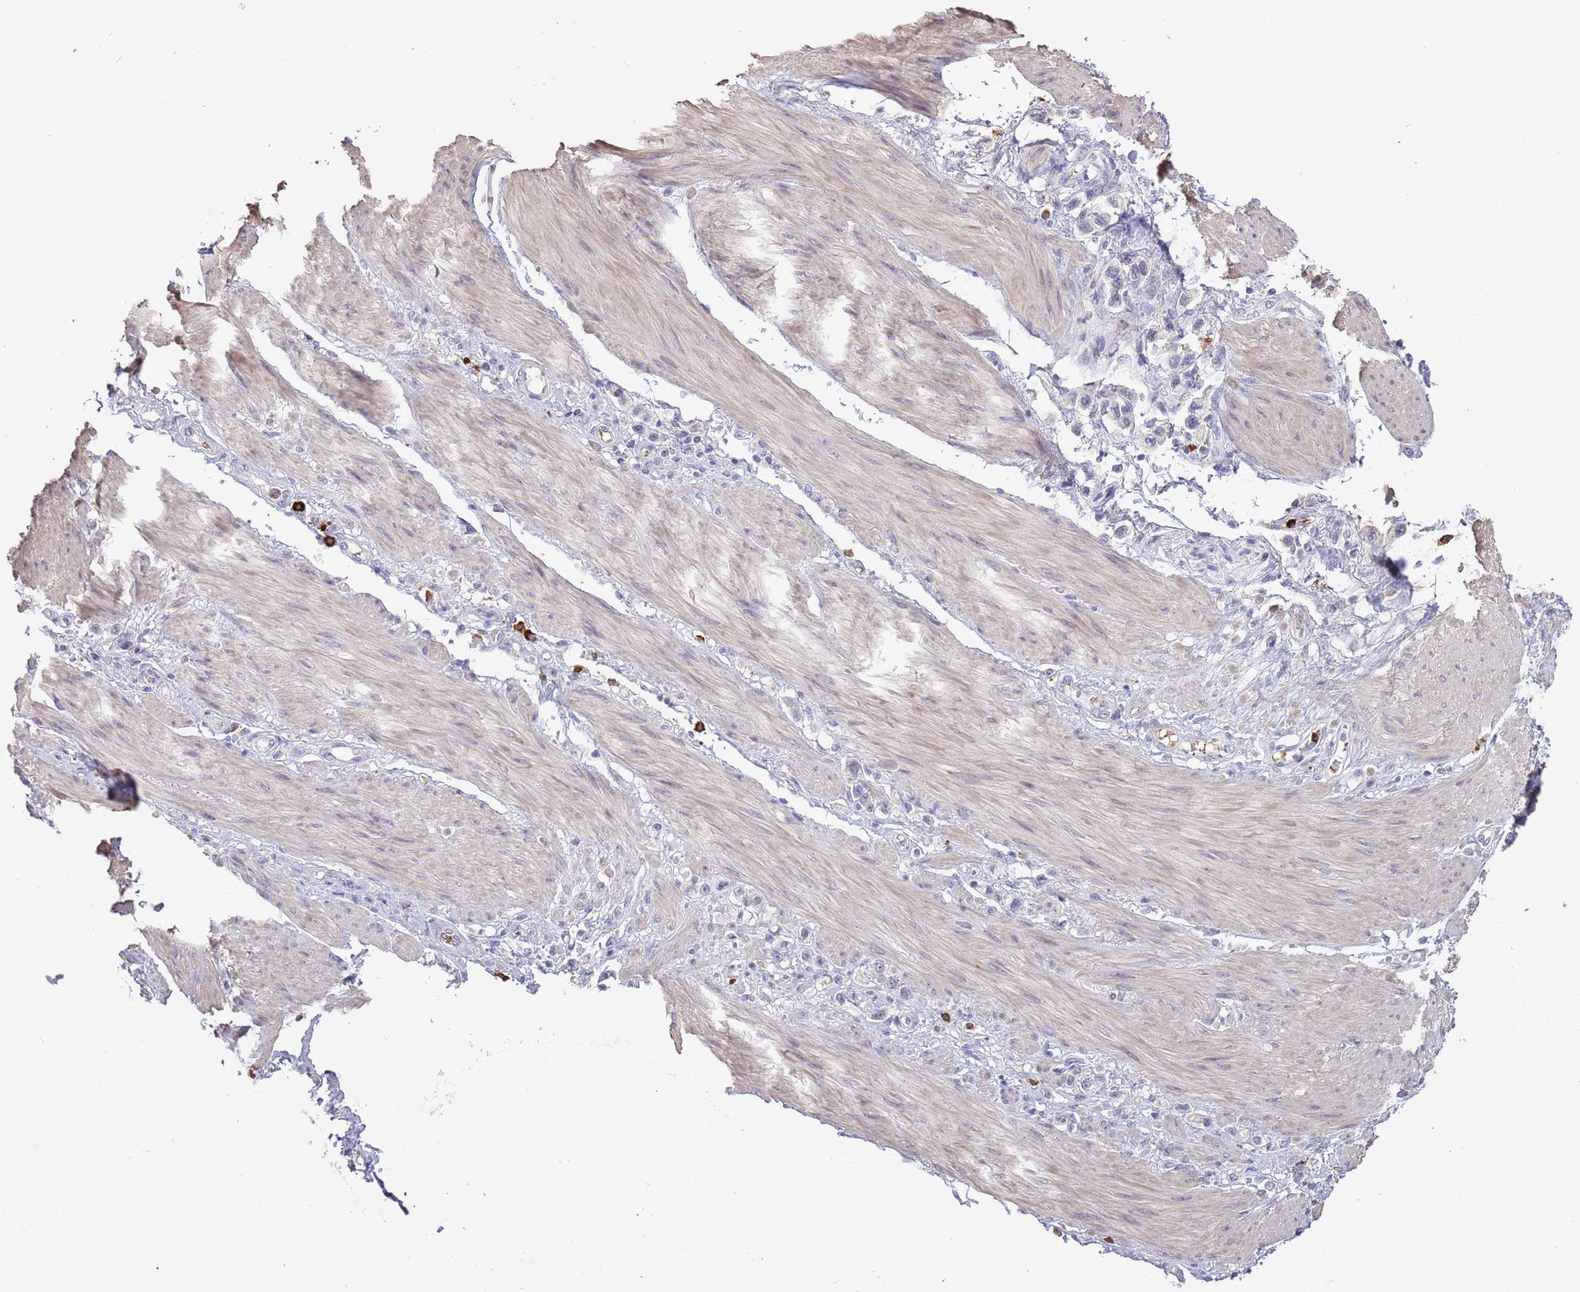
{"staining": {"intensity": "negative", "quantity": "none", "location": "none"}, "tissue": "stomach cancer", "cell_type": "Tumor cells", "image_type": "cancer", "snomed": [{"axis": "morphology", "description": "Adenocarcinoma, NOS"}, {"axis": "topography", "description": "Stomach"}], "caption": "The IHC photomicrograph has no significant expression in tumor cells of stomach cancer tissue.", "gene": "P2RY13", "patient": {"sex": "female", "age": 65}}